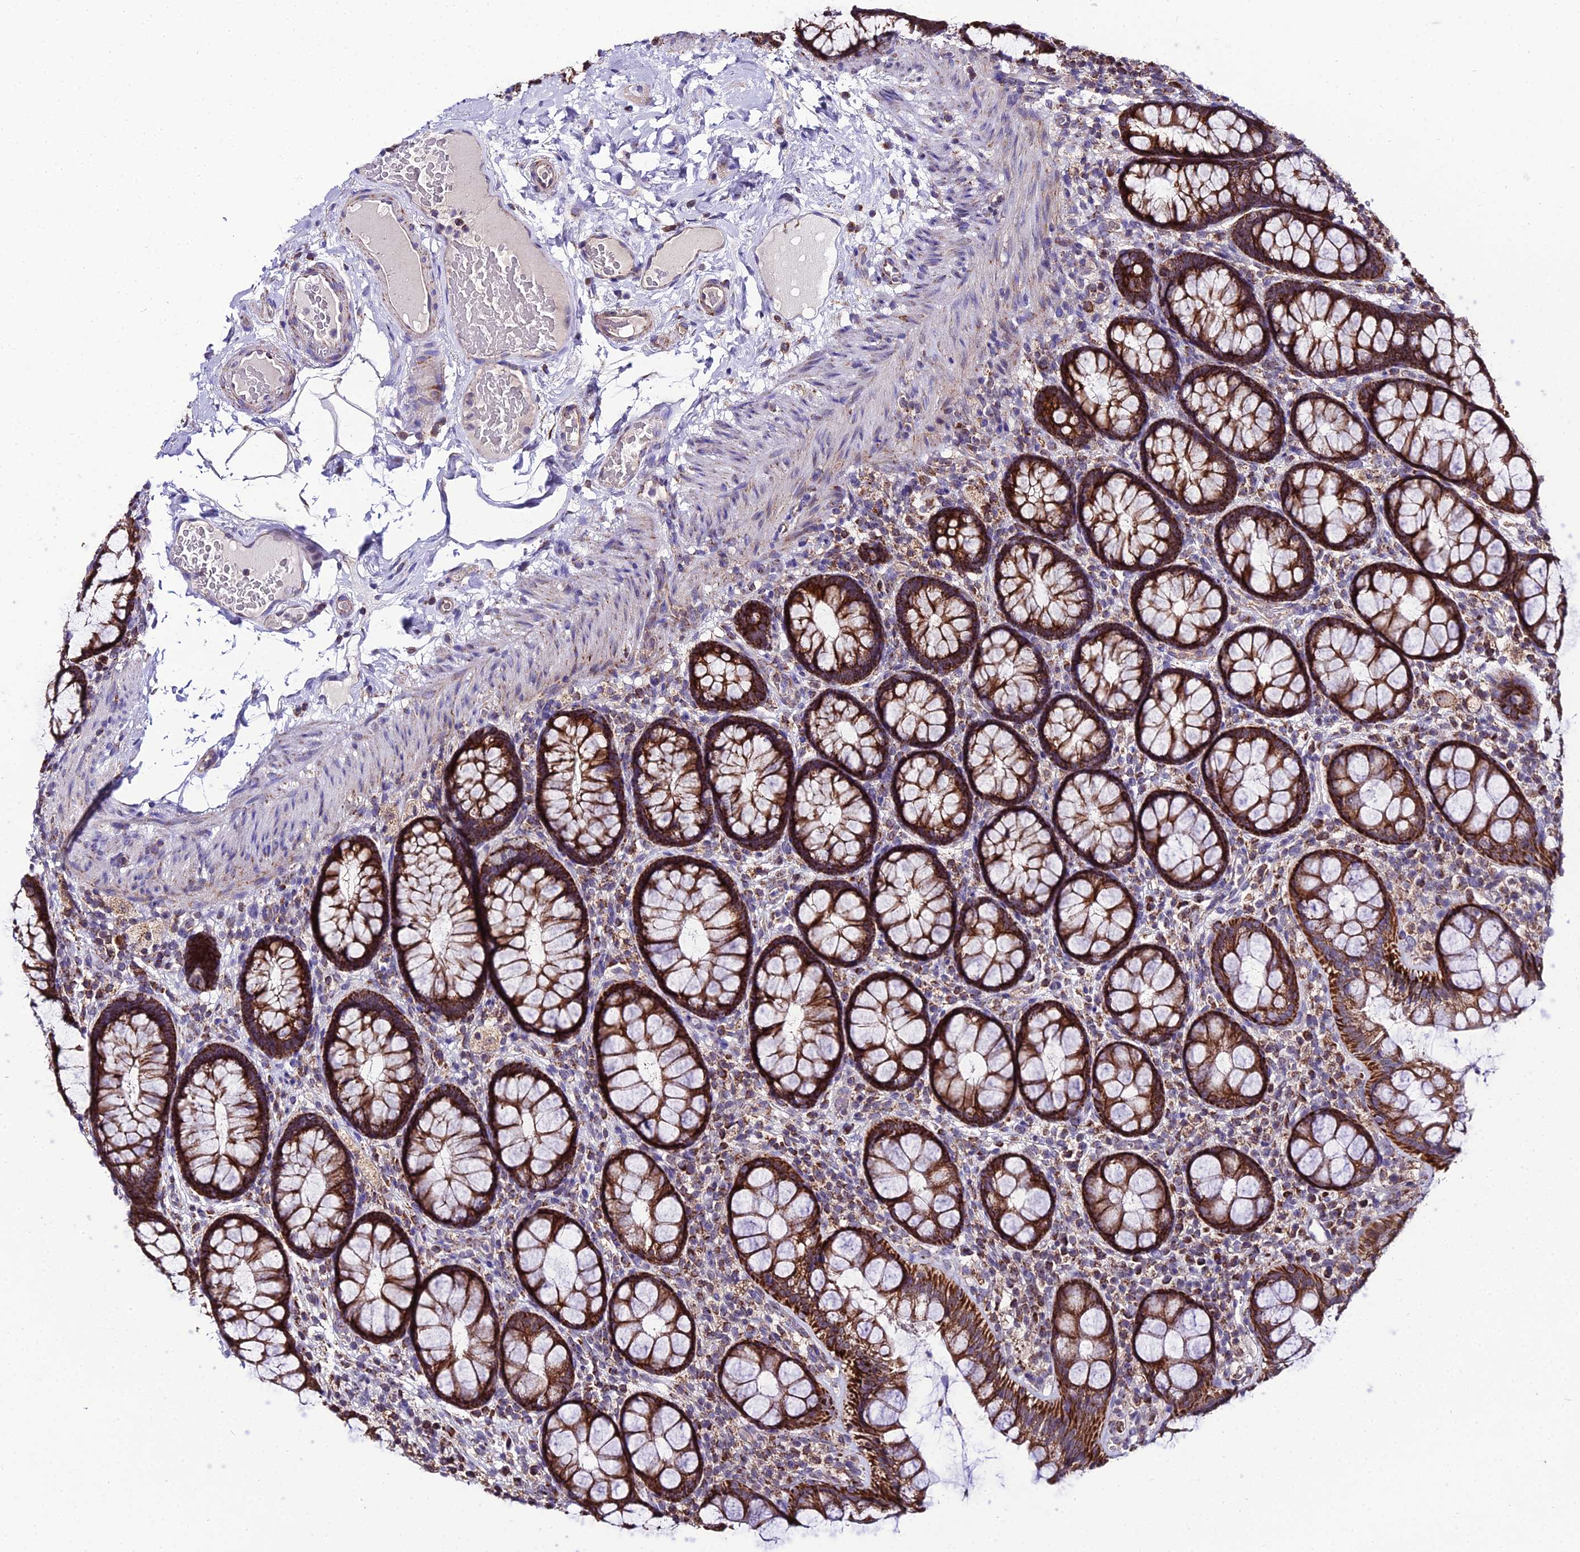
{"staining": {"intensity": "strong", "quantity": ">75%", "location": "cytoplasmic/membranous"}, "tissue": "rectum", "cell_type": "Glandular cells", "image_type": "normal", "snomed": [{"axis": "morphology", "description": "Normal tissue, NOS"}, {"axis": "topography", "description": "Rectum"}], "caption": "Brown immunohistochemical staining in unremarkable human rectum exhibits strong cytoplasmic/membranous positivity in approximately >75% of glandular cells. The staining is performed using DAB brown chromogen to label protein expression. The nuclei are counter-stained blue using hematoxylin.", "gene": "PSMD2", "patient": {"sex": "male", "age": 83}}